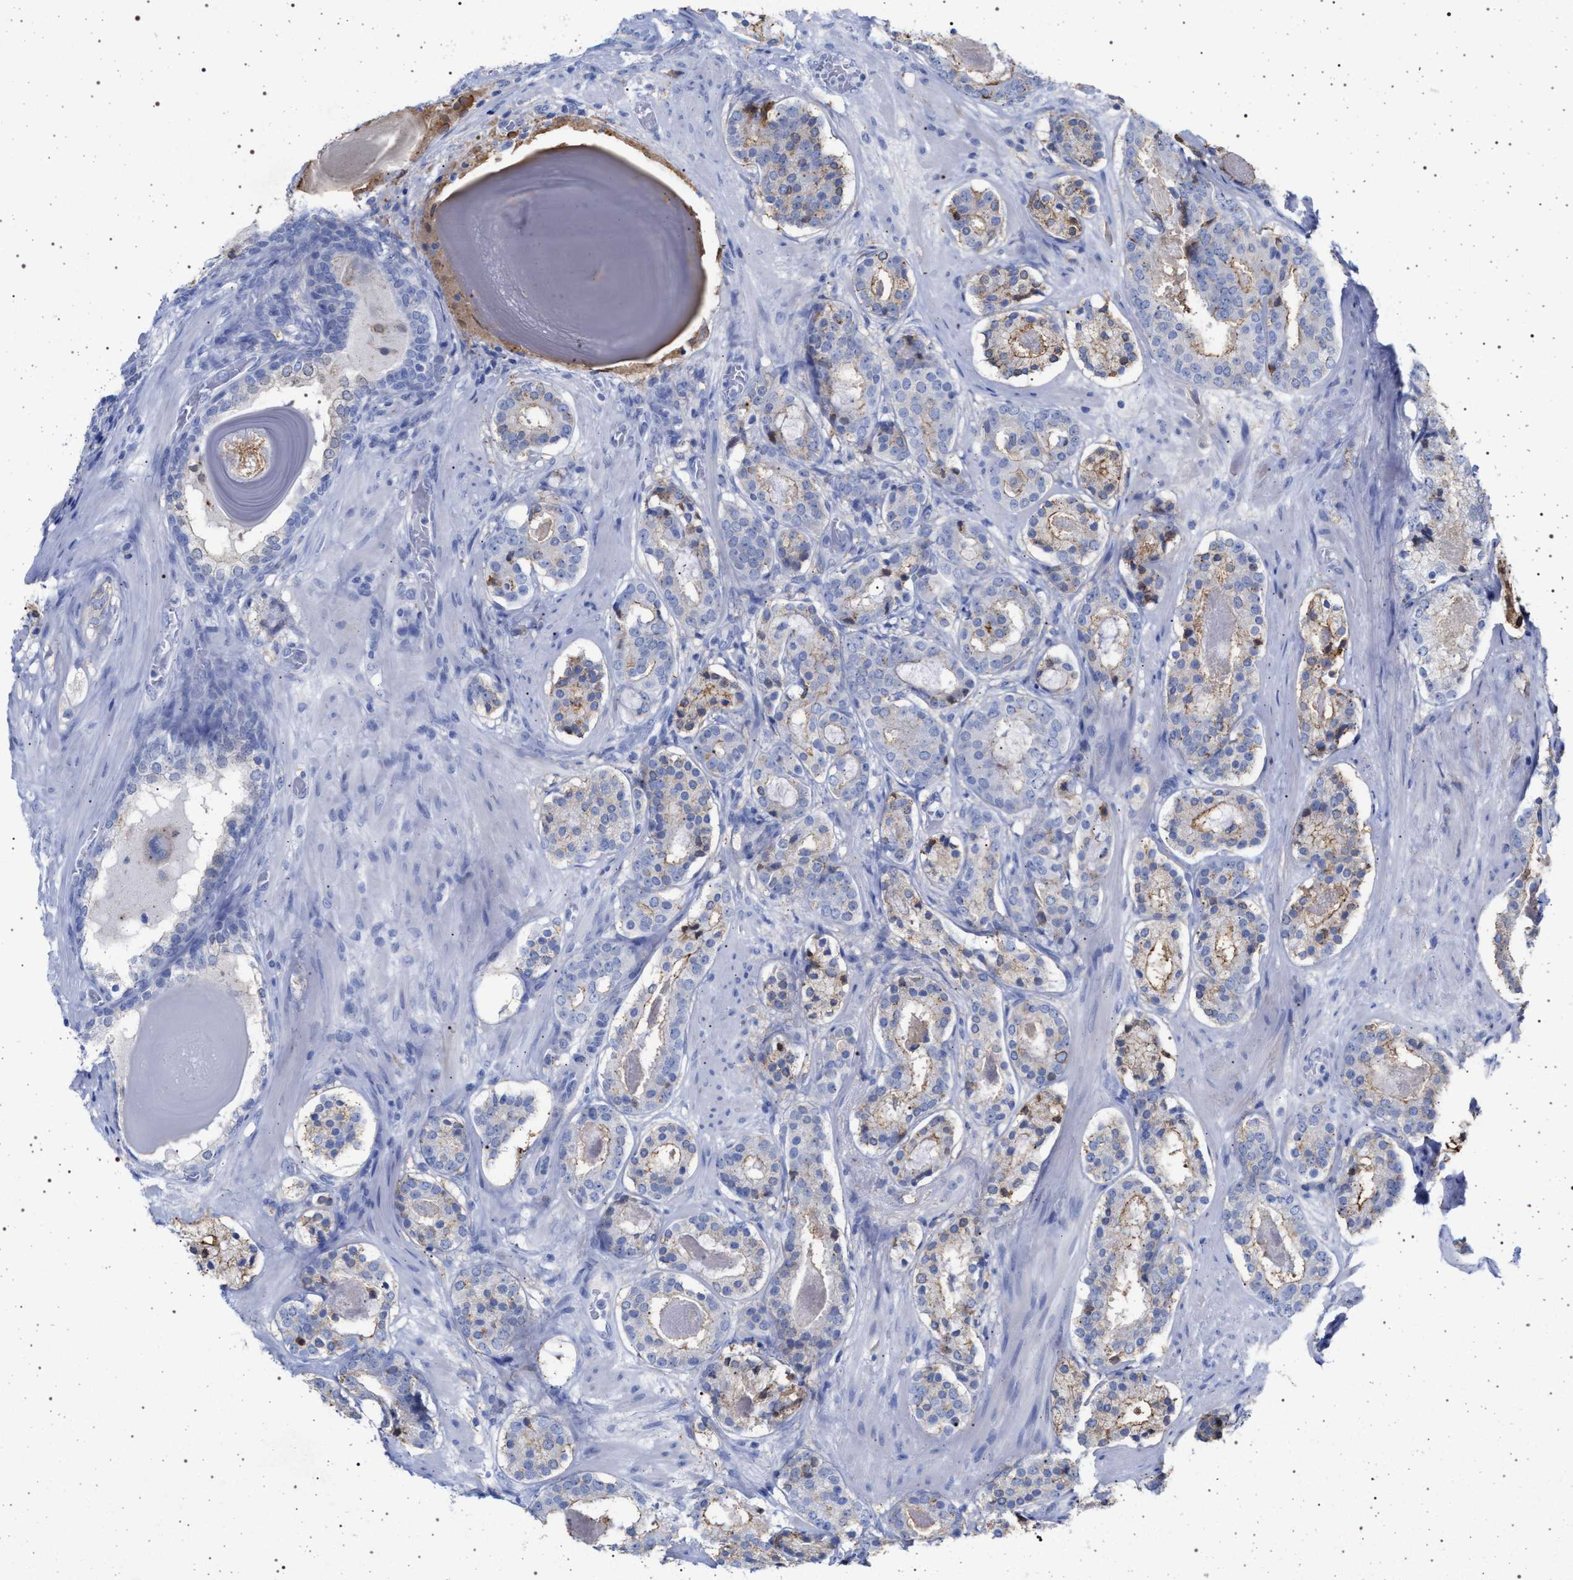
{"staining": {"intensity": "weak", "quantity": "<25%", "location": "cytoplasmic/membranous"}, "tissue": "prostate cancer", "cell_type": "Tumor cells", "image_type": "cancer", "snomed": [{"axis": "morphology", "description": "Adenocarcinoma, Low grade"}, {"axis": "topography", "description": "Prostate"}], "caption": "The micrograph reveals no significant positivity in tumor cells of prostate adenocarcinoma (low-grade).", "gene": "PLG", "patient": {"sex": "male", "age": 69}}